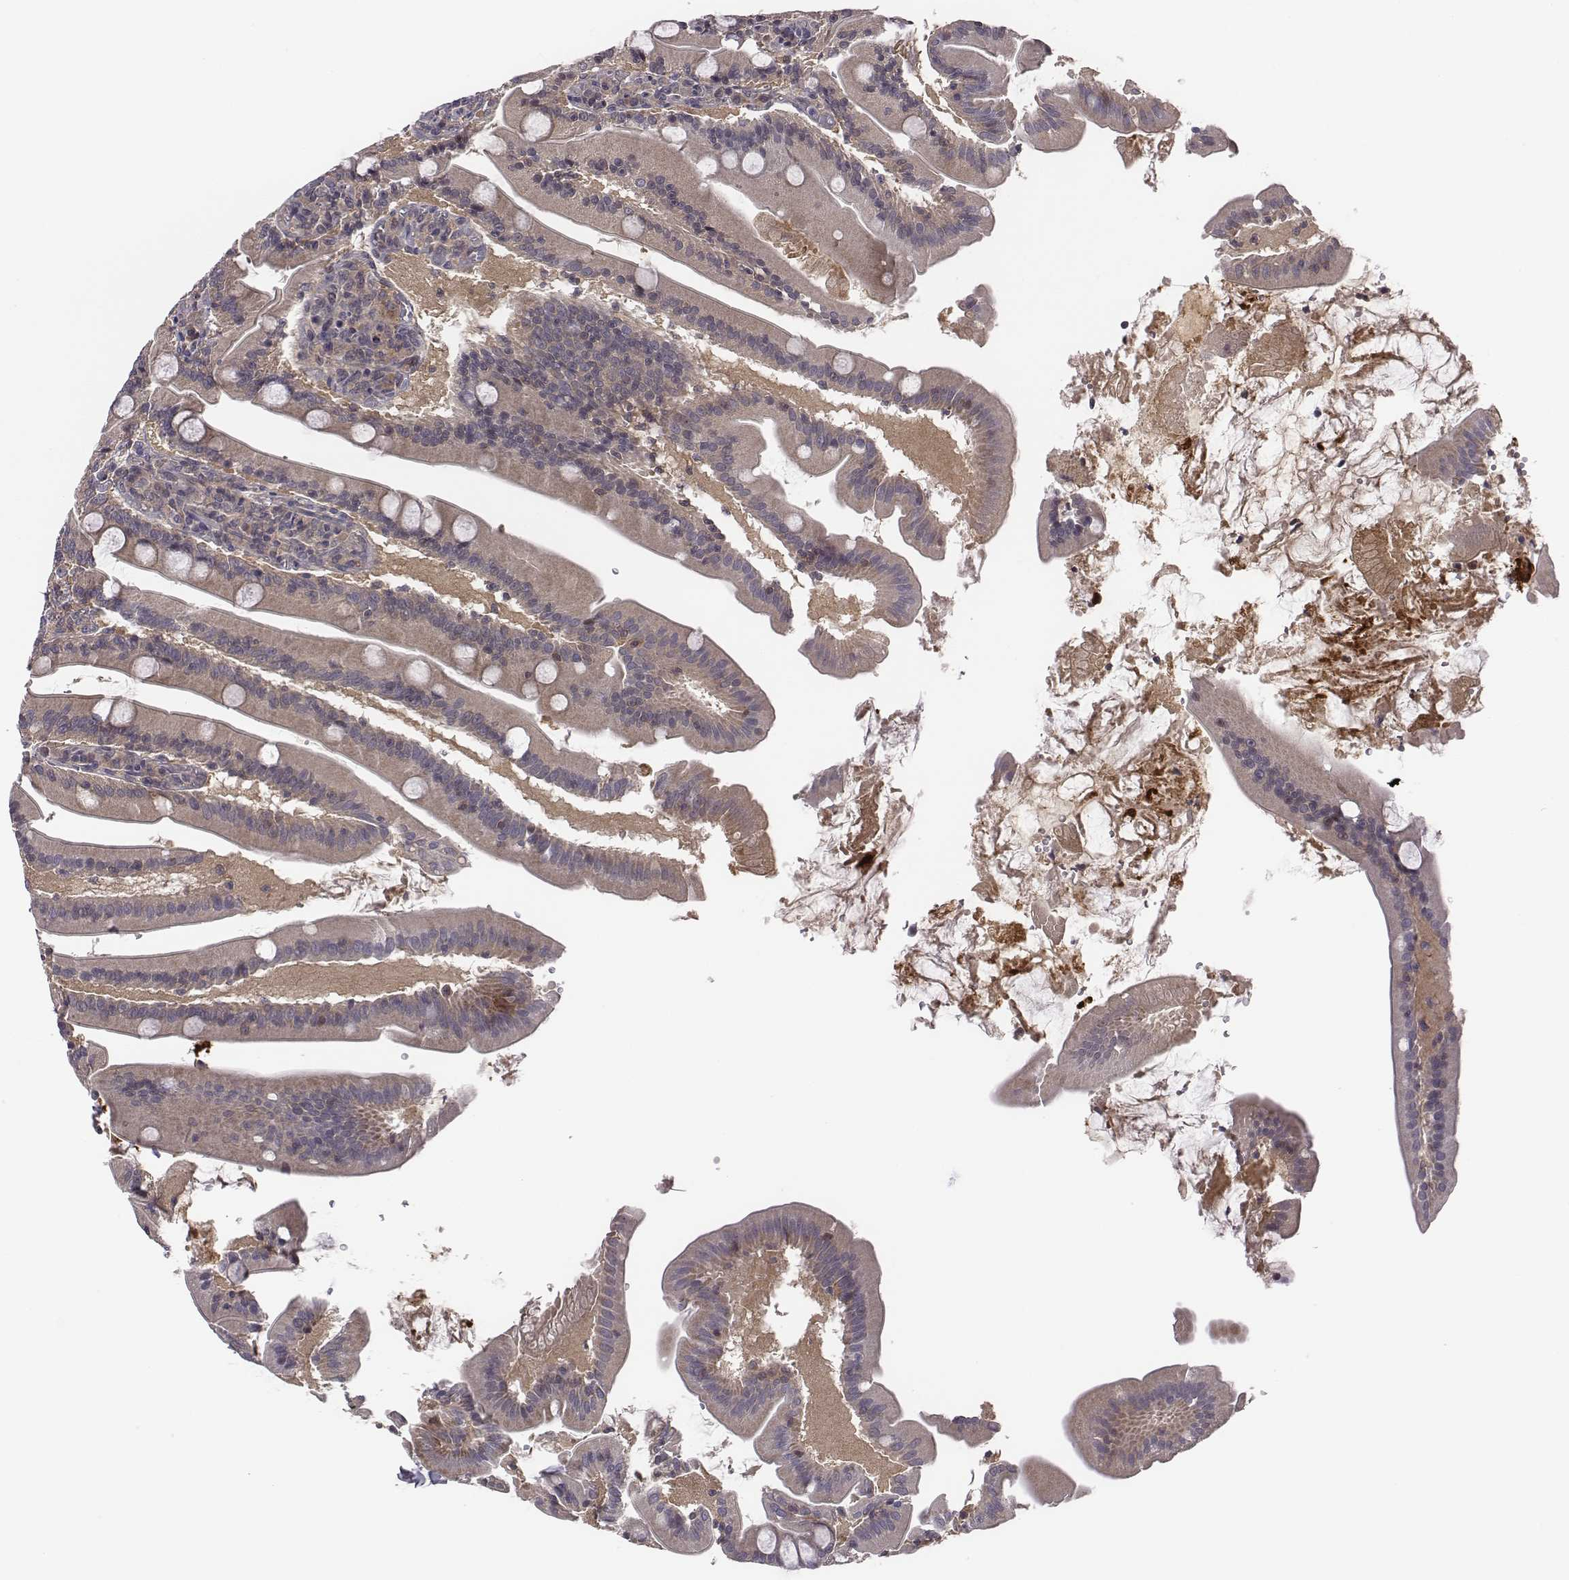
{"staining": {"intensity": "weak", "quantity": ">75%", "location": "cytoplasmic/membranous"}, "tissue": "small intestine", "cell_type": "Glandular cells", "image_type": "normal", "snomed": [{"axis": "morphology", "description": "Normal tissue, NOS"}, {"axis": "topography", "description": "Small intestine"}], "caption": "This micrograph displays benign small intestine stained with immunohistochemistry to label a protein in brown. The cytoplasmic/membranous of glandular cells show weak positivity for the protein. Nuclei are counter-stained blue.", "gene": "SMURF2", "patient": {"sex": "male", "age": 37}}